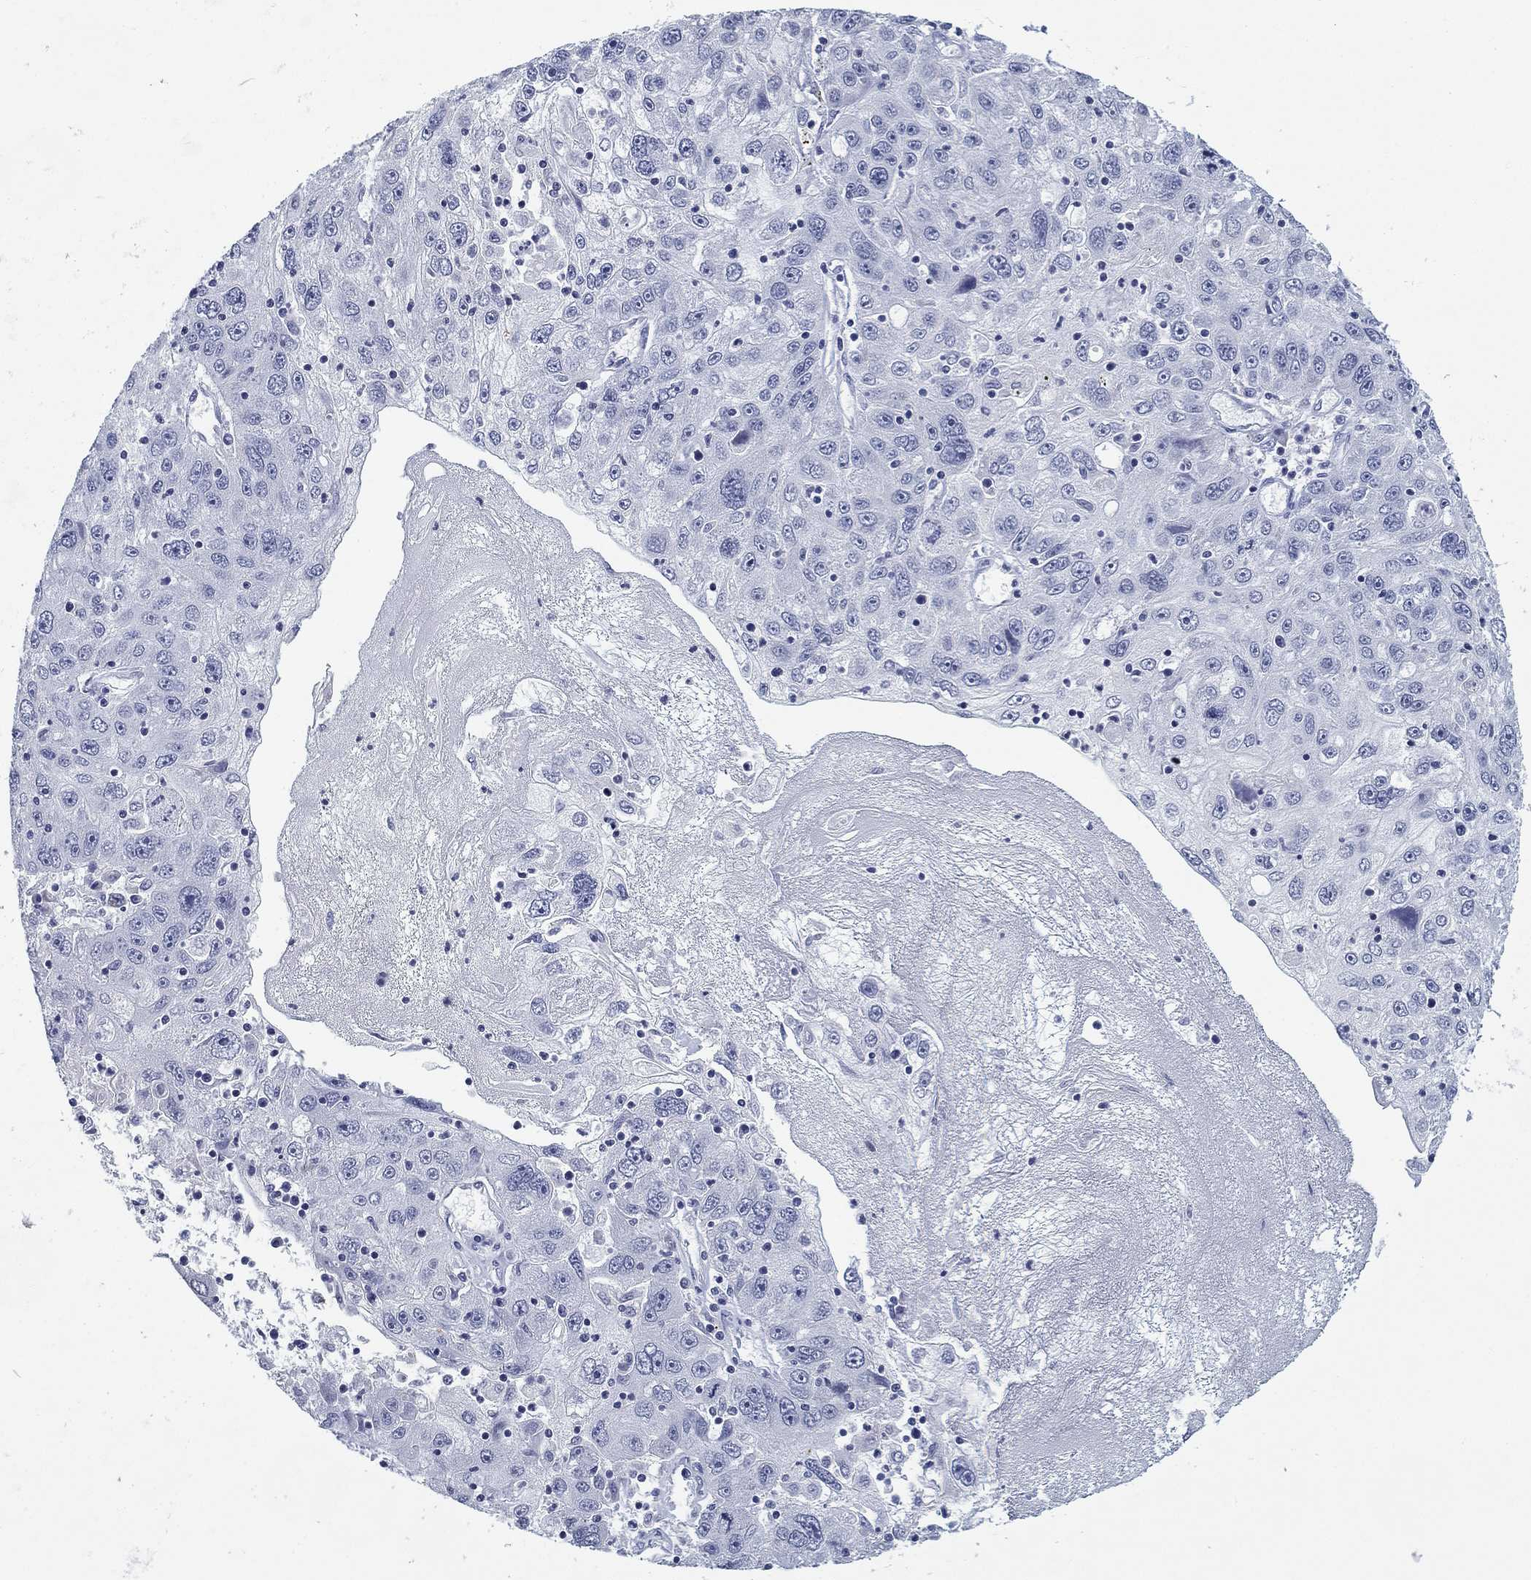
{"staining": {"intensity": "negative", "quantity": "none", "location": "none"}, "tissue": "stomach cancer", "cell_type": "Tumor cells", "image_type": "cancer", "snomed": [{"axis": "morphology", "description": "Adenocarcinoma, NOS"}, {"axis": "topography", "description": "Stomach"}], "caption": "A high-resolution micrograph shows immunohistochemistry (IHC) staining of stomach cancer (adenocarcinoma), which reveals no significant expression in tumor cells.", "gene": "CD79B", "patient": {"sex": "male", "age": 56}}